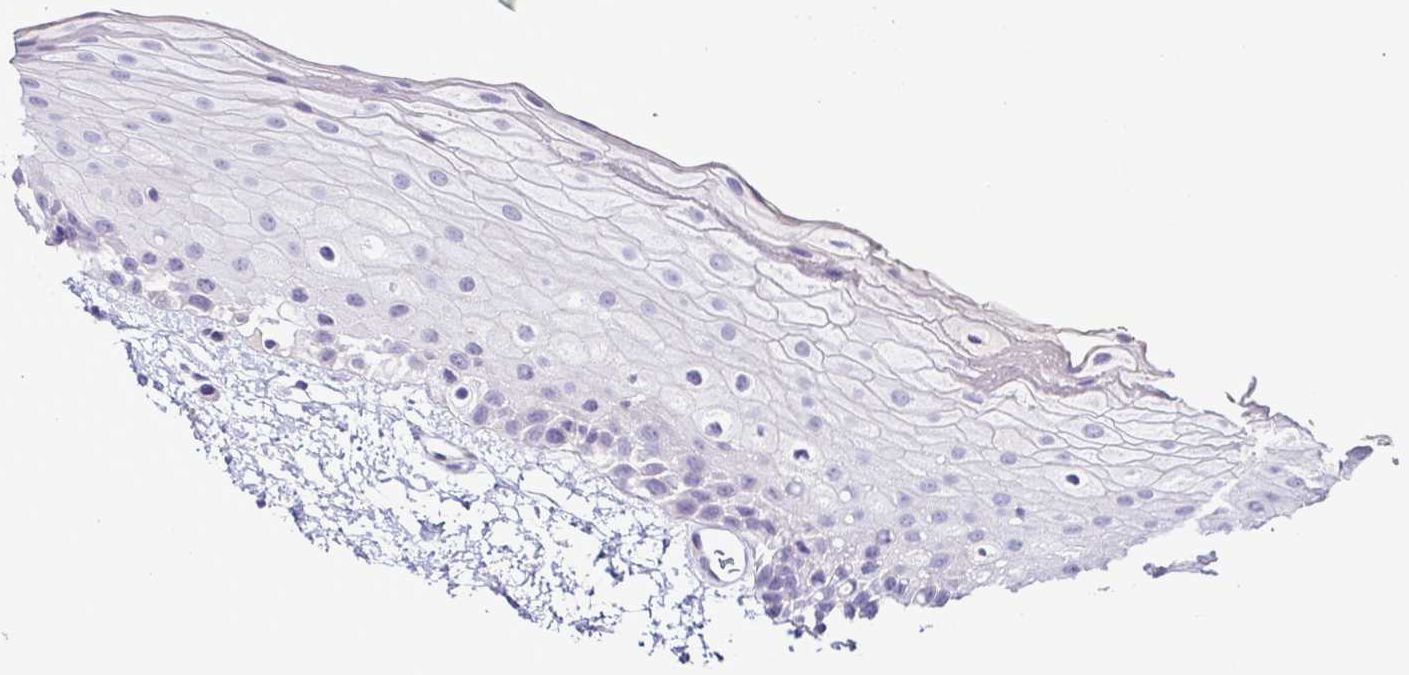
{"staining": {"intensity": "negative", "quantity": "none", "location": "none"}, "tissue": "oral mucosa", "cell_type": "Squamous epithelial cells", "image_type": "normal", "snomed": [{"axis": "morphology", "description": "Normal tissue, NOS"}, {"axis": "topography", "description": "Oral tissue"}], "caption": "This is an IHC histopathology image of normal human oral mucosa. There is no expression in squamous epithelial cells.", "gene": "TERT", "patient": {"sex": "female", "age": 82}}